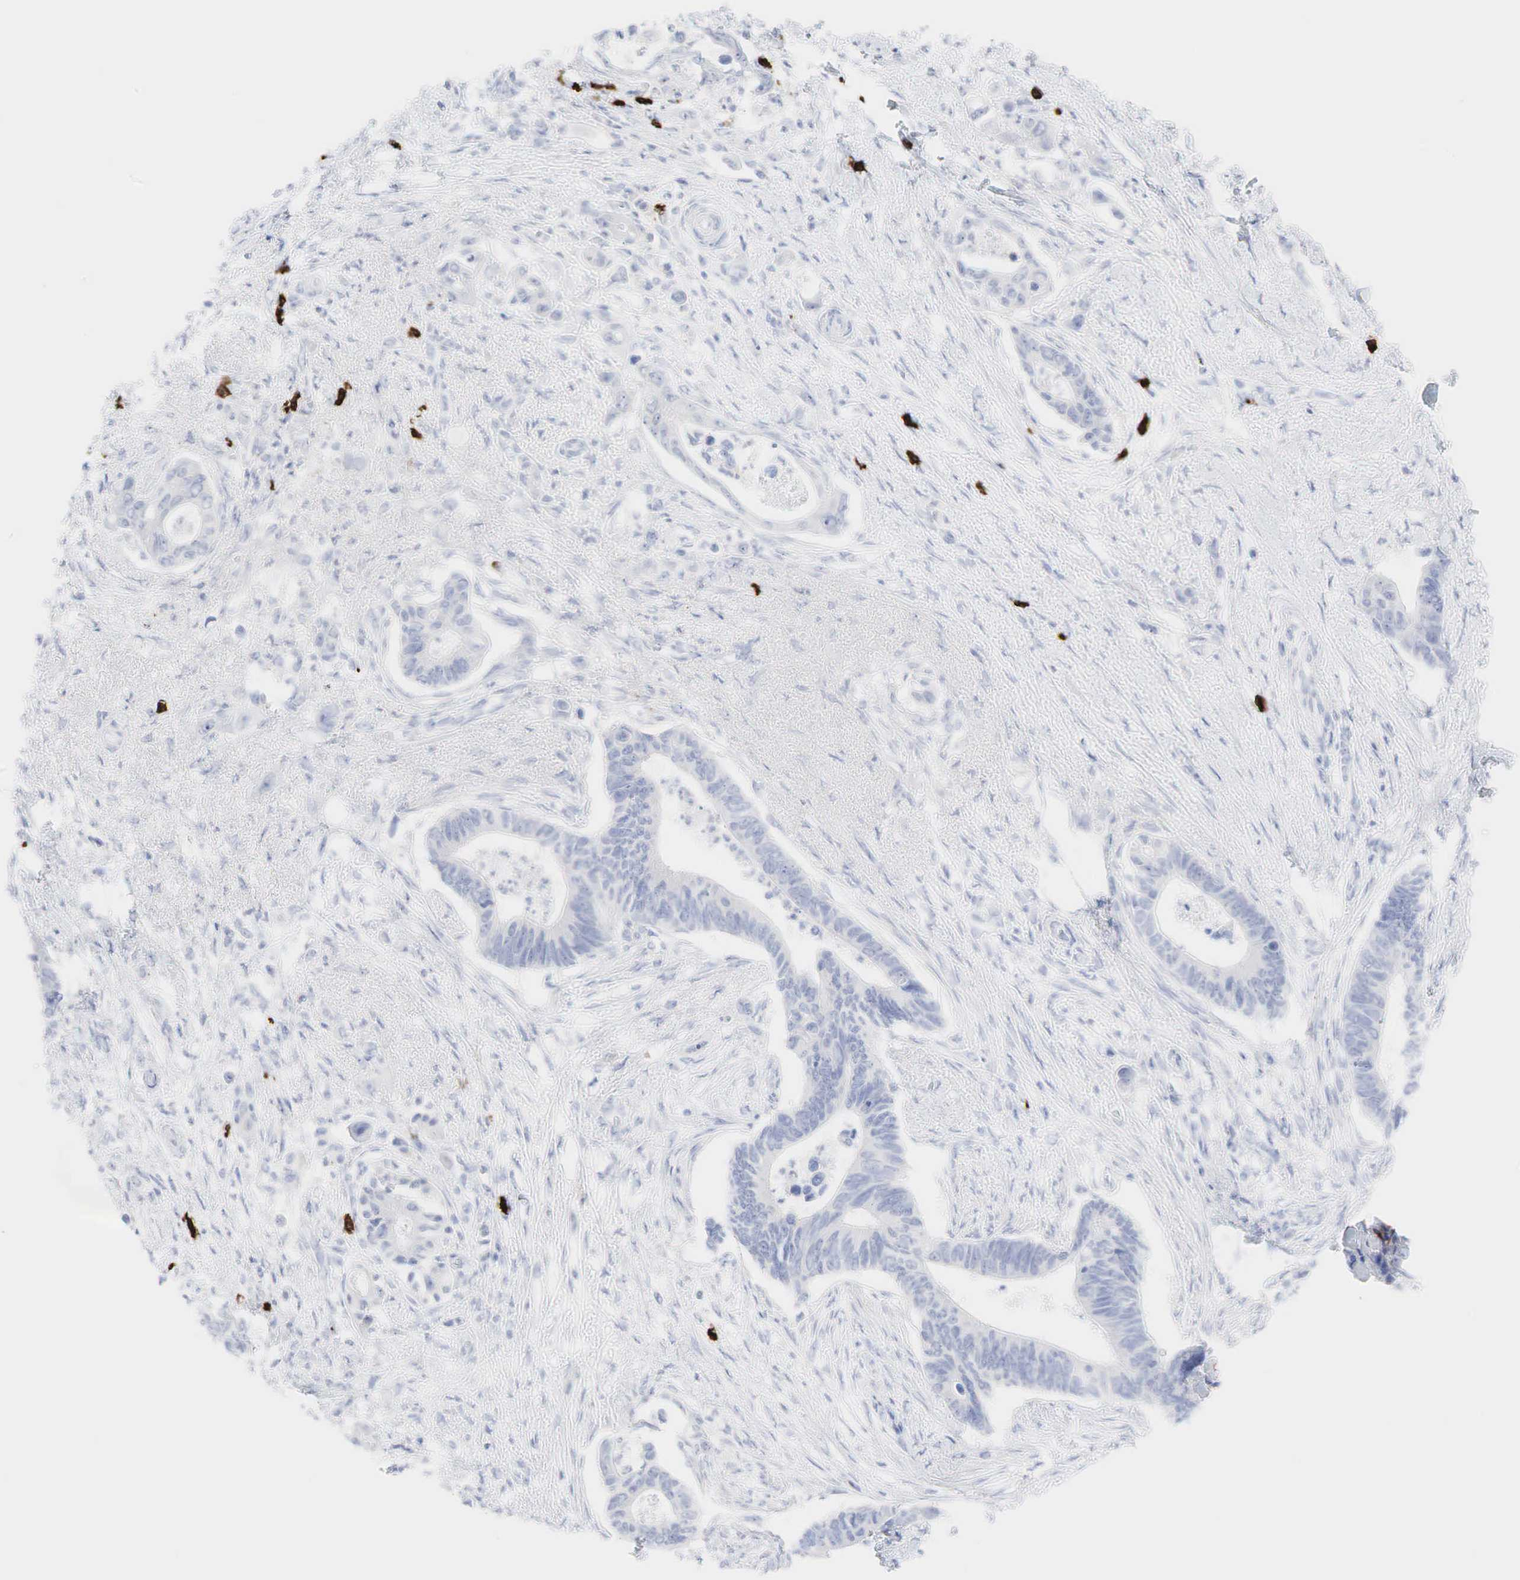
{"staining": {"intensity": "negative", "quantity": "none", "location": "none"}, "tissue": "pancreatic cancer", "cell_type": "Tumor cells", "image_type": "cancer", "snomed": [{"axis": "morphology", "description": "Adenocarcinoma, NOS"}, {"axis": "topography", "description": "Pancreas"}], "caption": "DAB (3,3'-diaminobenzidine) immunohistochemical staining of pancreatic cancer demonstrates no significant expression in tumor cells.", "gene": "CD8A", "patient": {"sex": "female", "age": 70}}